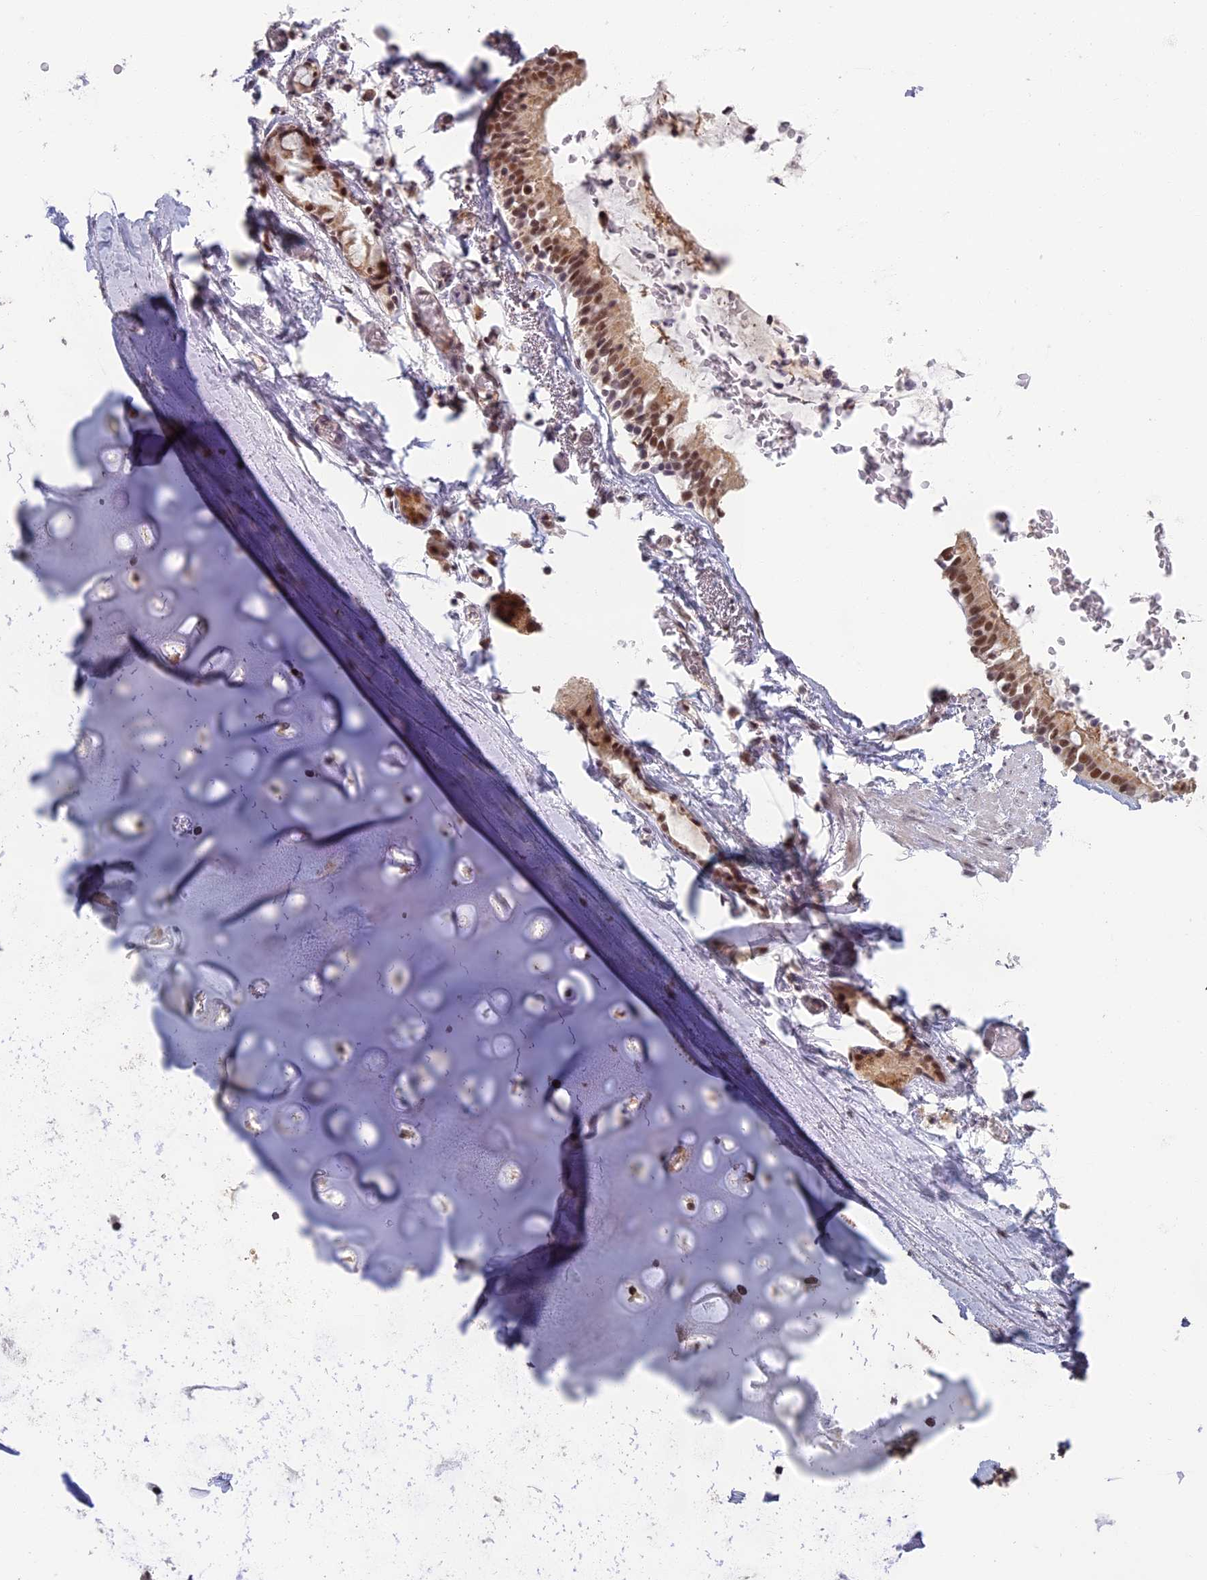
{"staining": {"intensity": "negative", "quantity": "none", "location": "none"}, "tissue": "adipose tissue", "cell_type": "Adipocytes", "image_type": "normal", "snomed": [{"axis": "morphology", "description": "Normal tissue, NOS"}, {"axis": "topography", "description": "Lymph node"}, {"axis": "topography", "description": "Bronchus"}], "caption": "Immunohistochemistry (IHC) of benign human adipose tissue exhibits no staining in adipocytes.", "gene": "MORF4L1", "patient": {"sex": "male", "age": 63}}